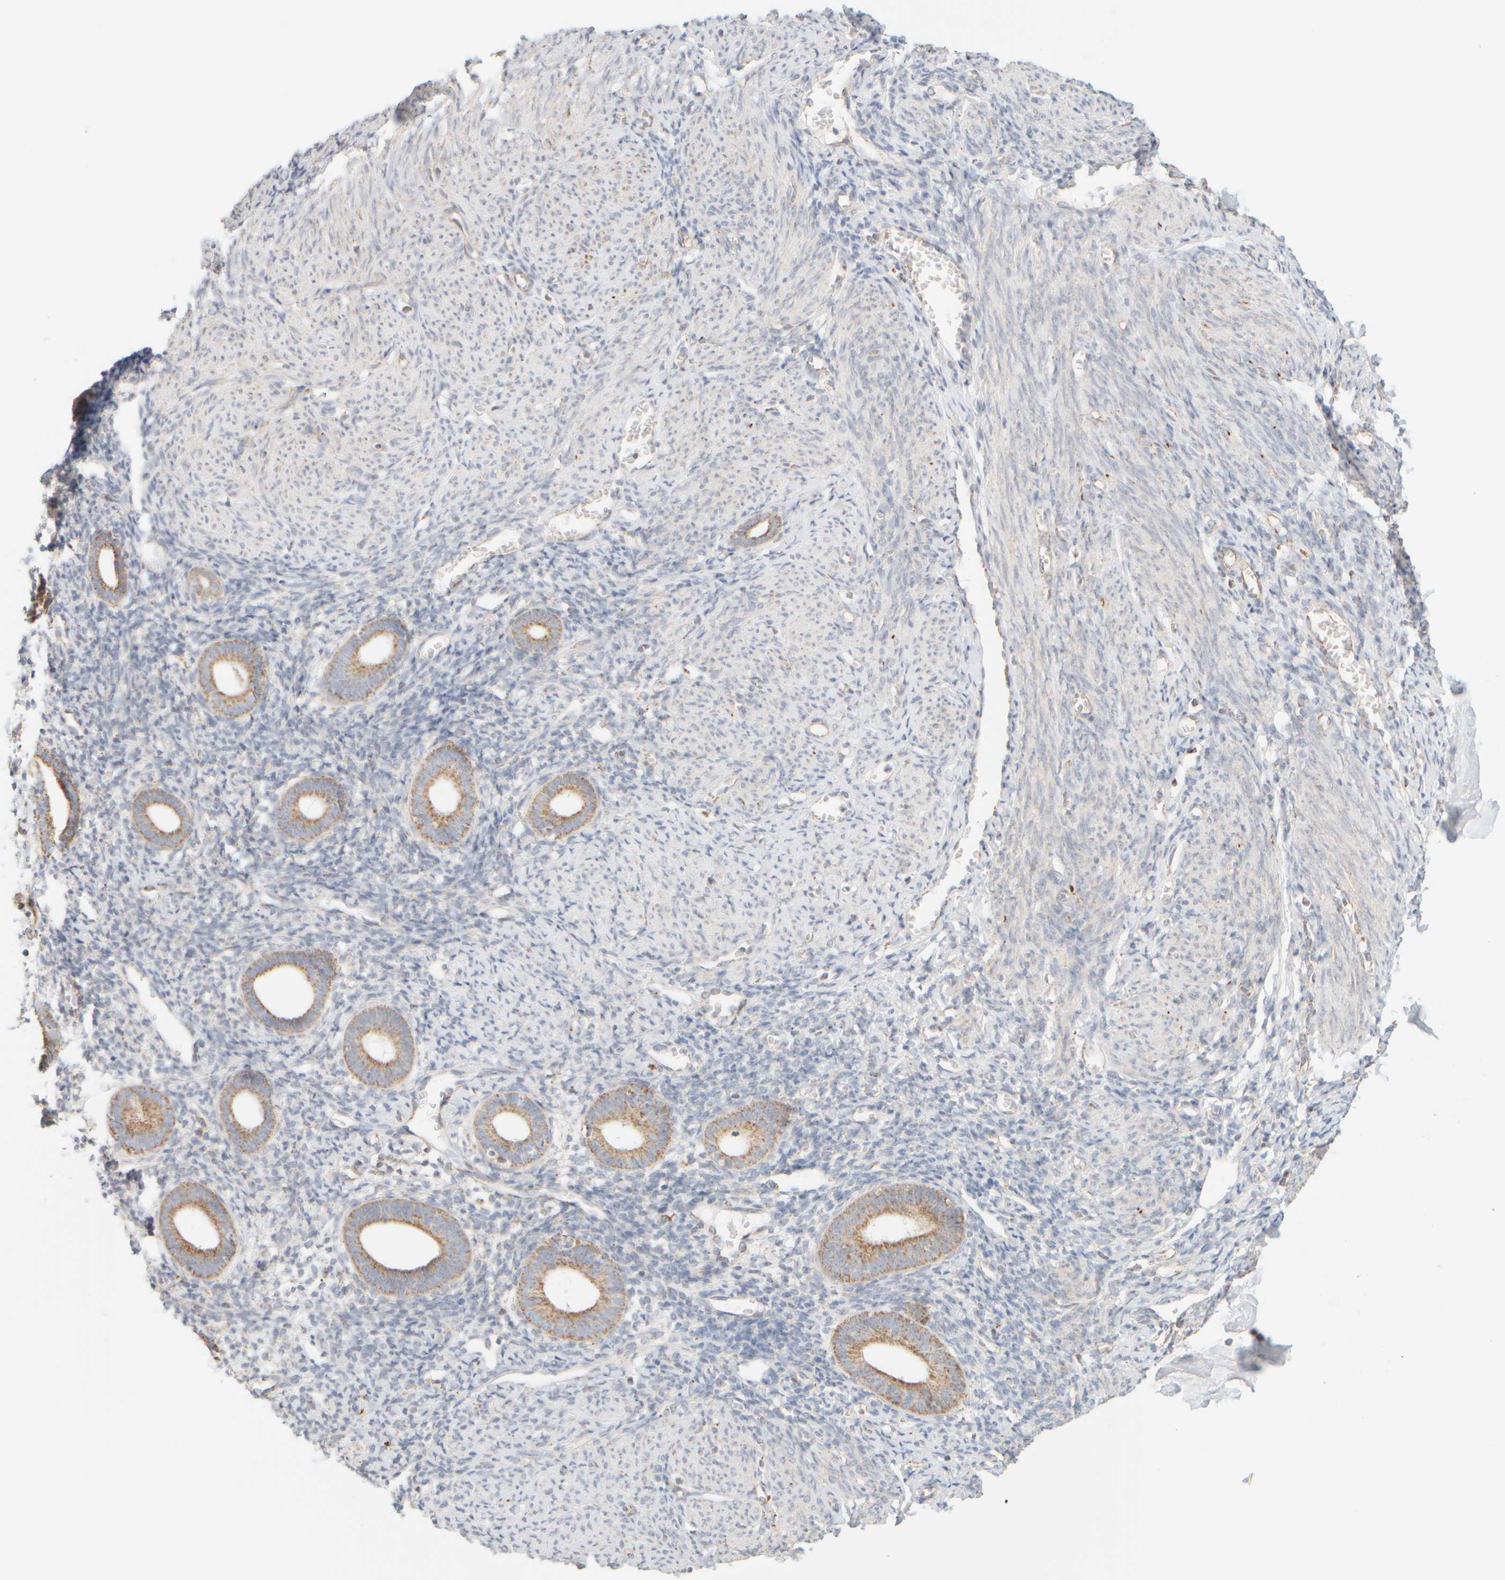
{"staining": {"intensity": "weak", "quantity": "25%-75%", "location": "cytoplasmic/membranous"}, "tissue": "endometrium", "cell_type": "Cells in endometrial stroma", "image_type": "normal", "snomed": [{"axis": "morphology", "description": "Normal tissue, NOS"}, {"axis": "morphology", "description": "Adenocarcinoma, NOS"}, {"axis": "topography", "description": "Endometrium"}], "caption": "The photomicrograph shows a brown stain indicating the presence of a protein in the cytoplasmic/membranous of cells in endometrial stroma in endometrium. (DAB IHC, brown staining for protein, blue staining for nuclei).", "gene": "APBB2", "patient": {"sex": "female", "age": 57}}